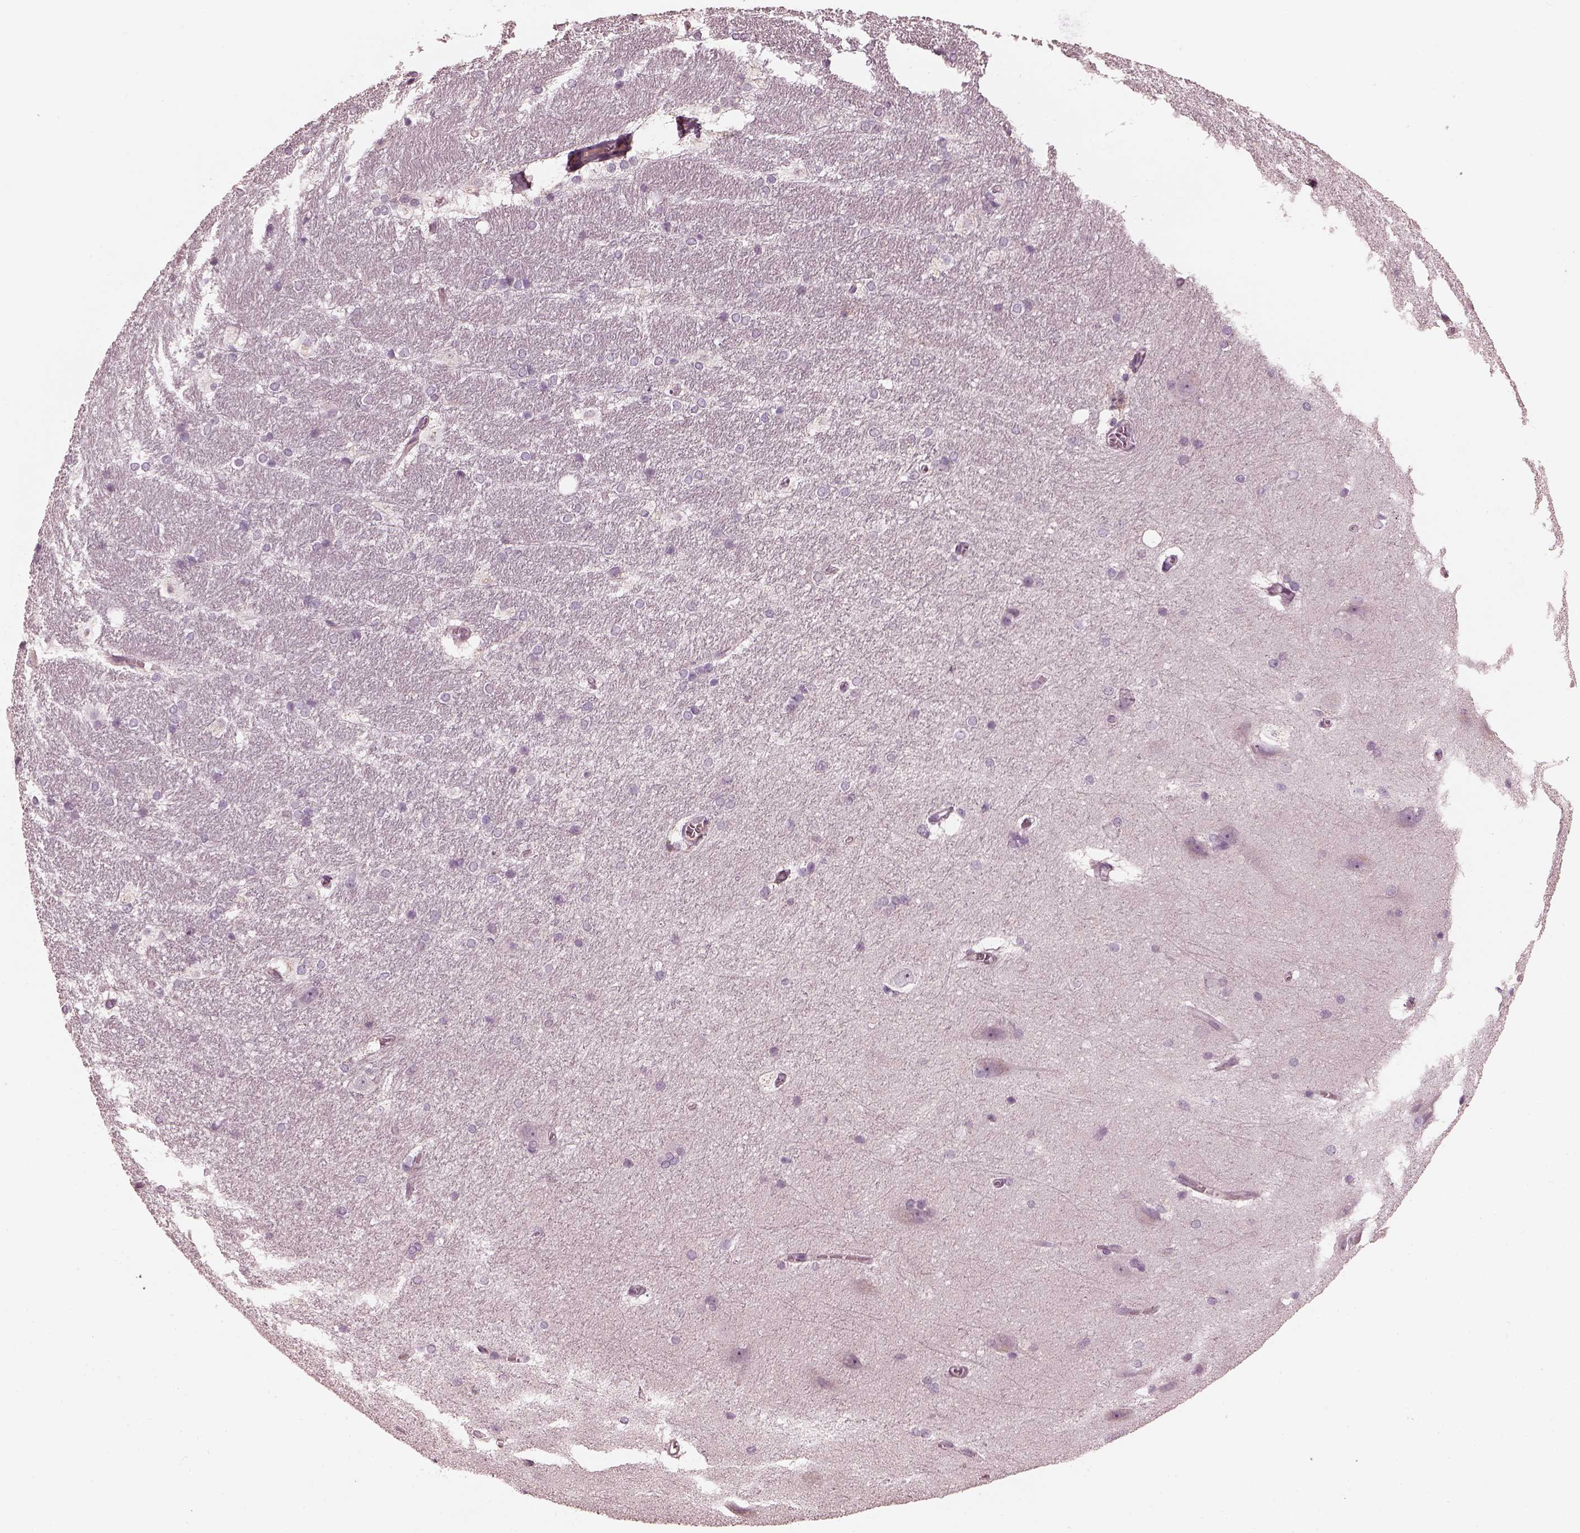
{"staining": {"intensity": "negative", "quantity": "none", "location": "none"}, "tissue": "hippocampus", "cell_type": "Glial cells", "image_type": "normal", "snomed": [{"axis": "morphology", "description": "Normal tissue, NOS"}, {"axis": "topography", "description": "Cerebral cortex"}, {"axis": "topography", "description": "Hippocampus"}], "caption": "Hippocampus stained for a protein using IHC displays no staining glial cells.", "gene": "OPTC", "patient": {"sex": "female", "age": 19}}